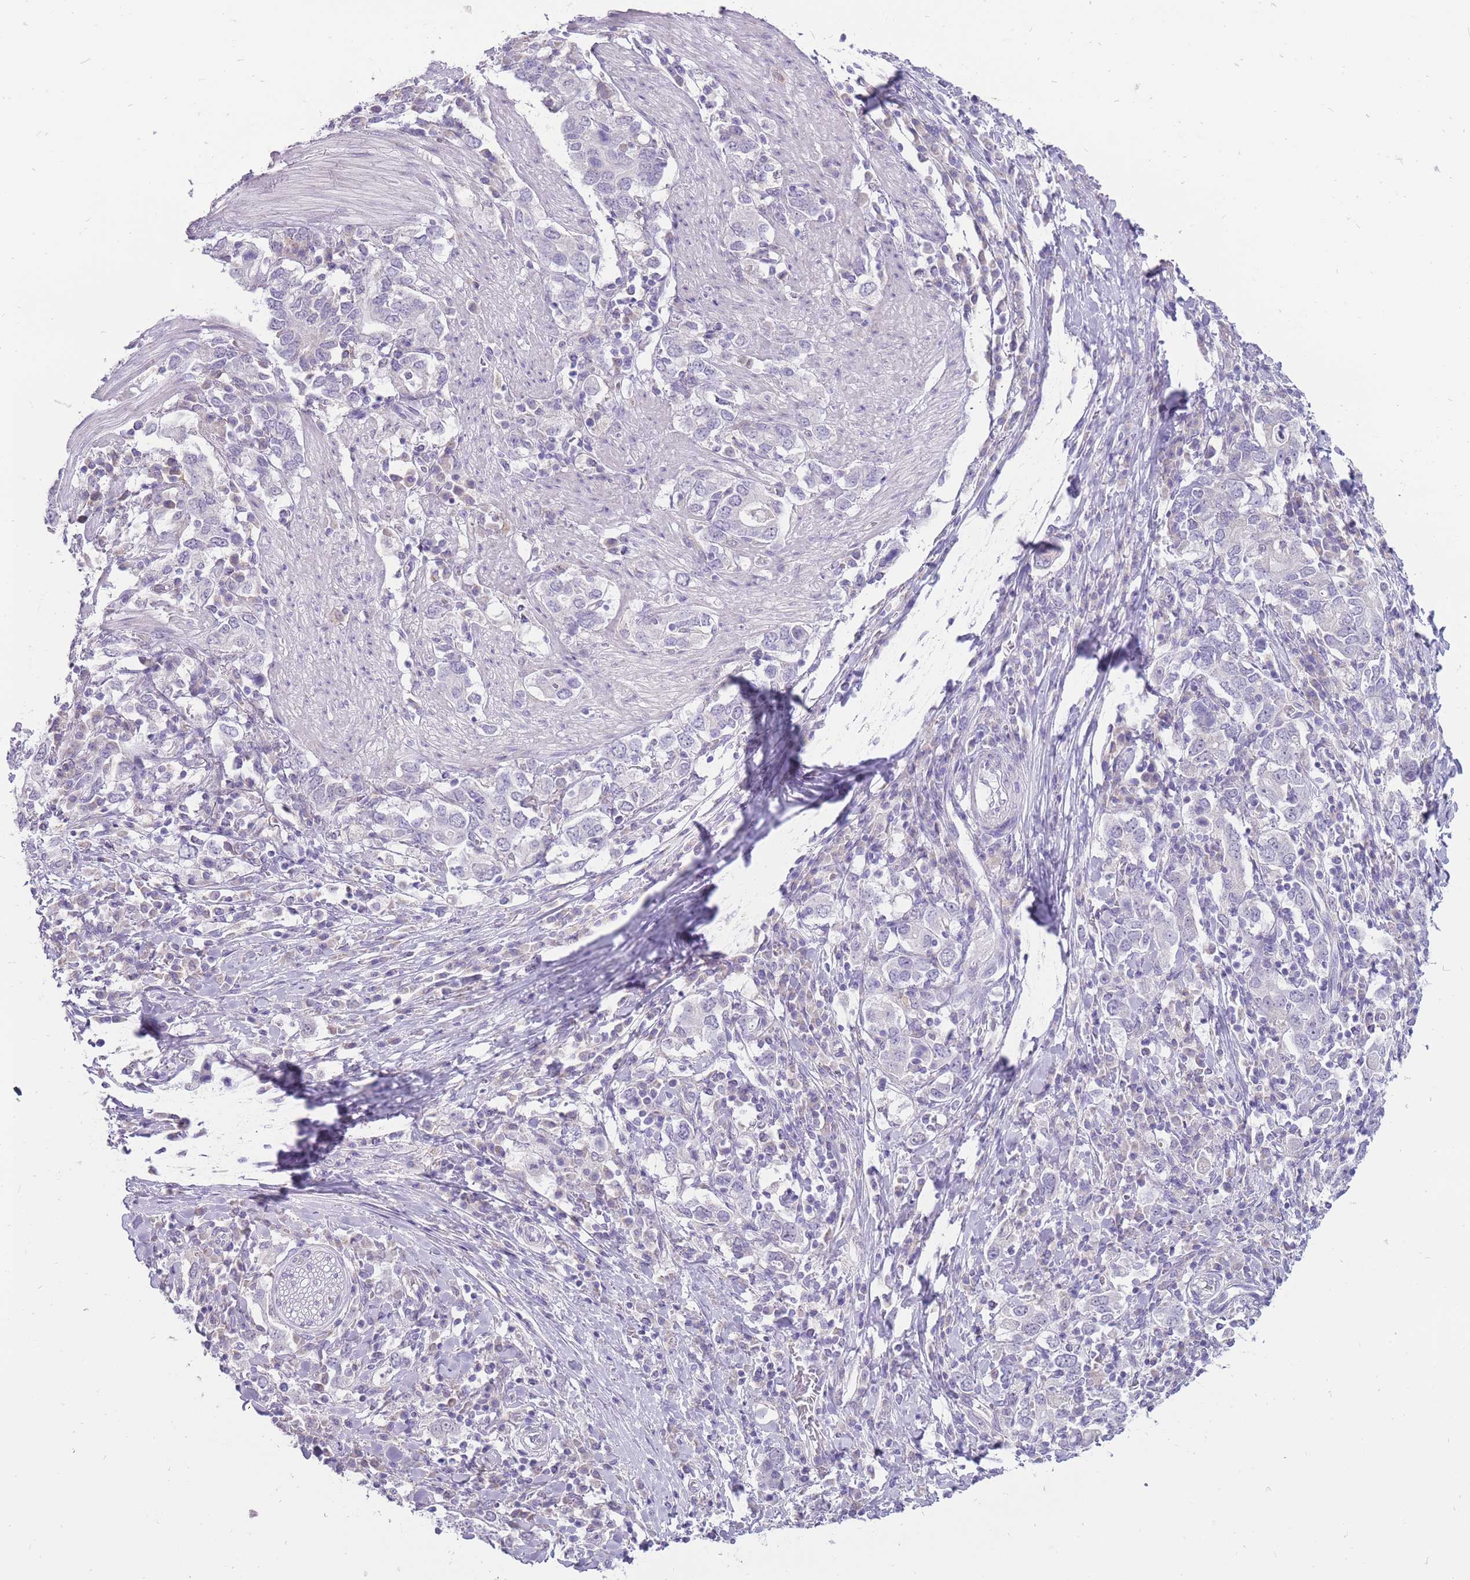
{"staining": {"intensity": "negative", "quantity": "none", "location": "none"}, "tissue": "stomach cancer", "cell_type": "Tumor cells", "image_type": "cancer", "snomed": [{"axis": "morphology", "description": "Adenocarcinoma, NOS"}, {"axis": "topography", "description": "Stomach, upper"}, {"axis": "topography", "description": "Stomach"}], "caption": "Tumor cells are negative for protein expression in human stomach cancer.", "gene": "ERICH4", "patient": {"sex": "male", "age": 62}}